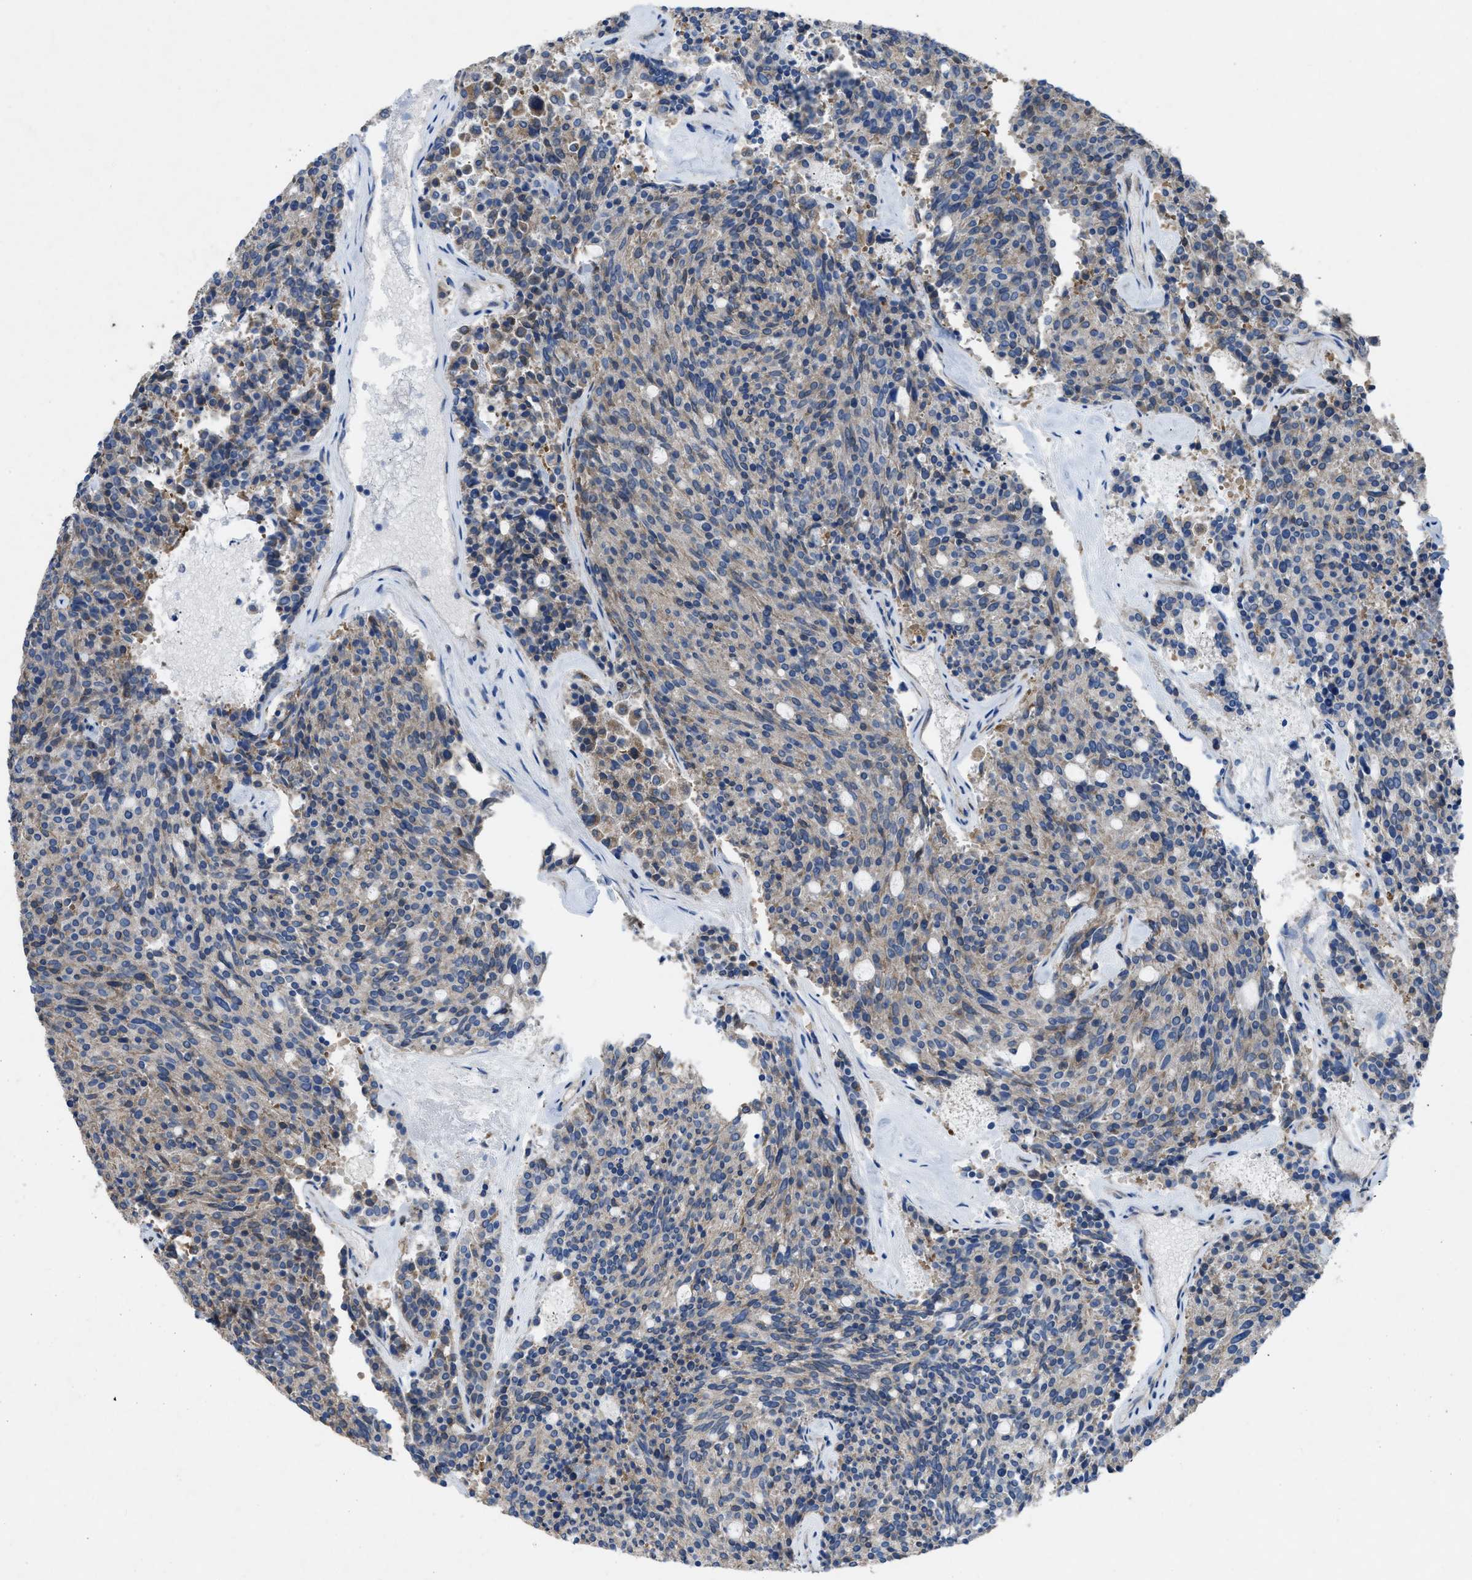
{"staining": {"intensity": "negative", "quantity": "none", "location": "none"}, "tissue": "carcinoid", "cell_type": "Tumor cells", "image_type": "cancer", "snomed": [{"axis": "morphology", "description": "Carcinoid, malignant, NOS"}, {"axis": "topography", "description": "Pancreas"}], "caption": "Immunohistochemical staining of human malignant carcinoid shows no significant expression in tumor cells. Brightfield microscopy of IHC stained with DAB (3,3'-diaminobenzidine) (brown) and hematoxylin (blue), captured at high magnification.", "gene": "DOLPP1", "patient": {"sex": "female", "age": 54}}